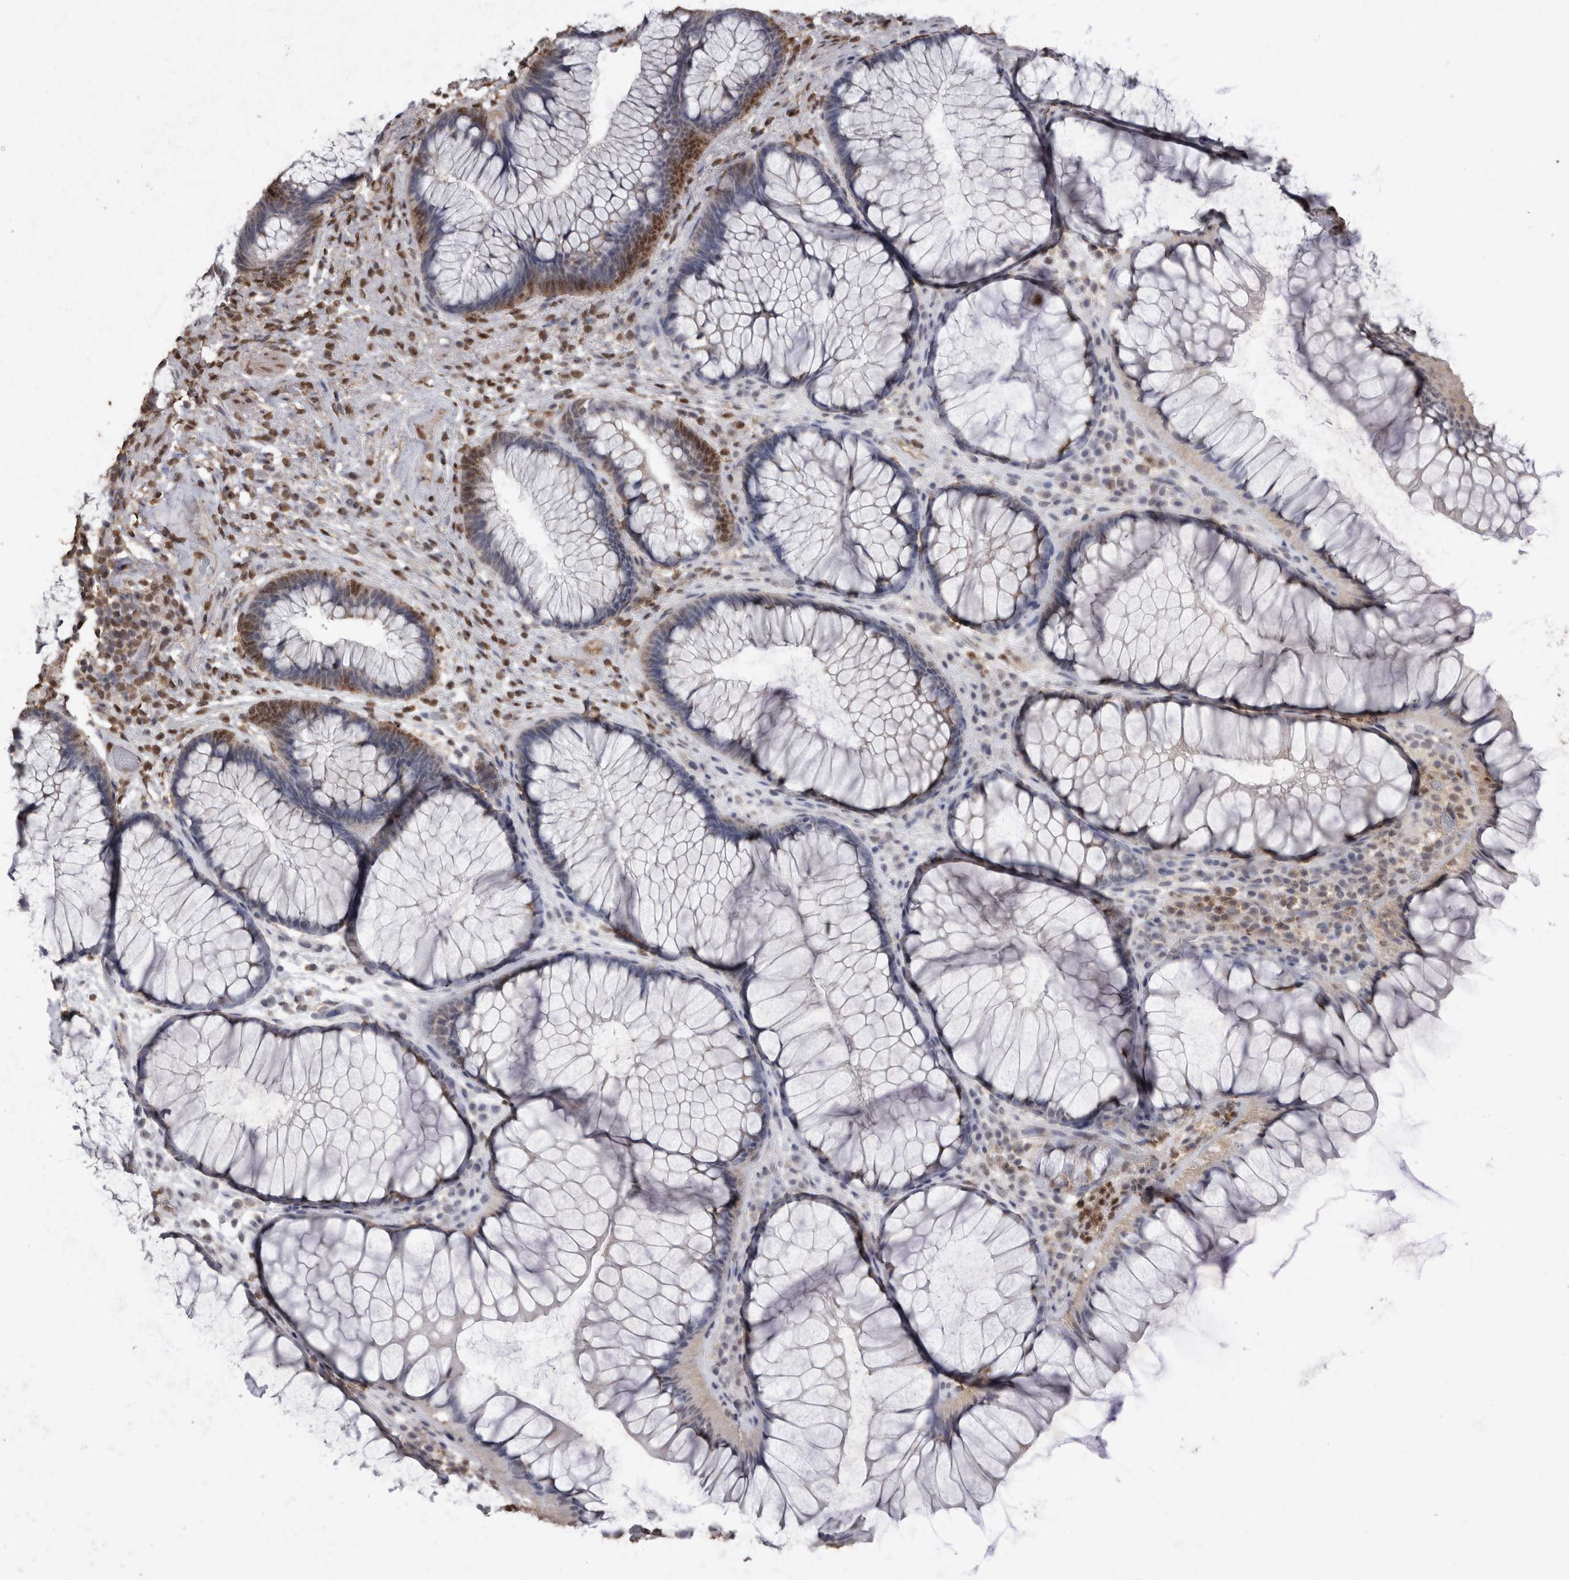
{"staining": {"intensity": "moderate", "quantity": "25%-75%", "location": "nuclear"}, "tissue": "rectum", "cell_type": "Glandular cells", "image_type": "normal", "snomed": [{"axis": "morphology", "description": "Normal tissue, NOS"}, {"axis": "topography", "description": "Rectum"}], "caption": "Approximately 25%-75% of glandular cells in unremarkable rectum show moderate nuclear protein staining as visualized by brown immunohistochemical staining.", "gene": "SMAD7", "patient": {"sex": "male", "age": 51}}